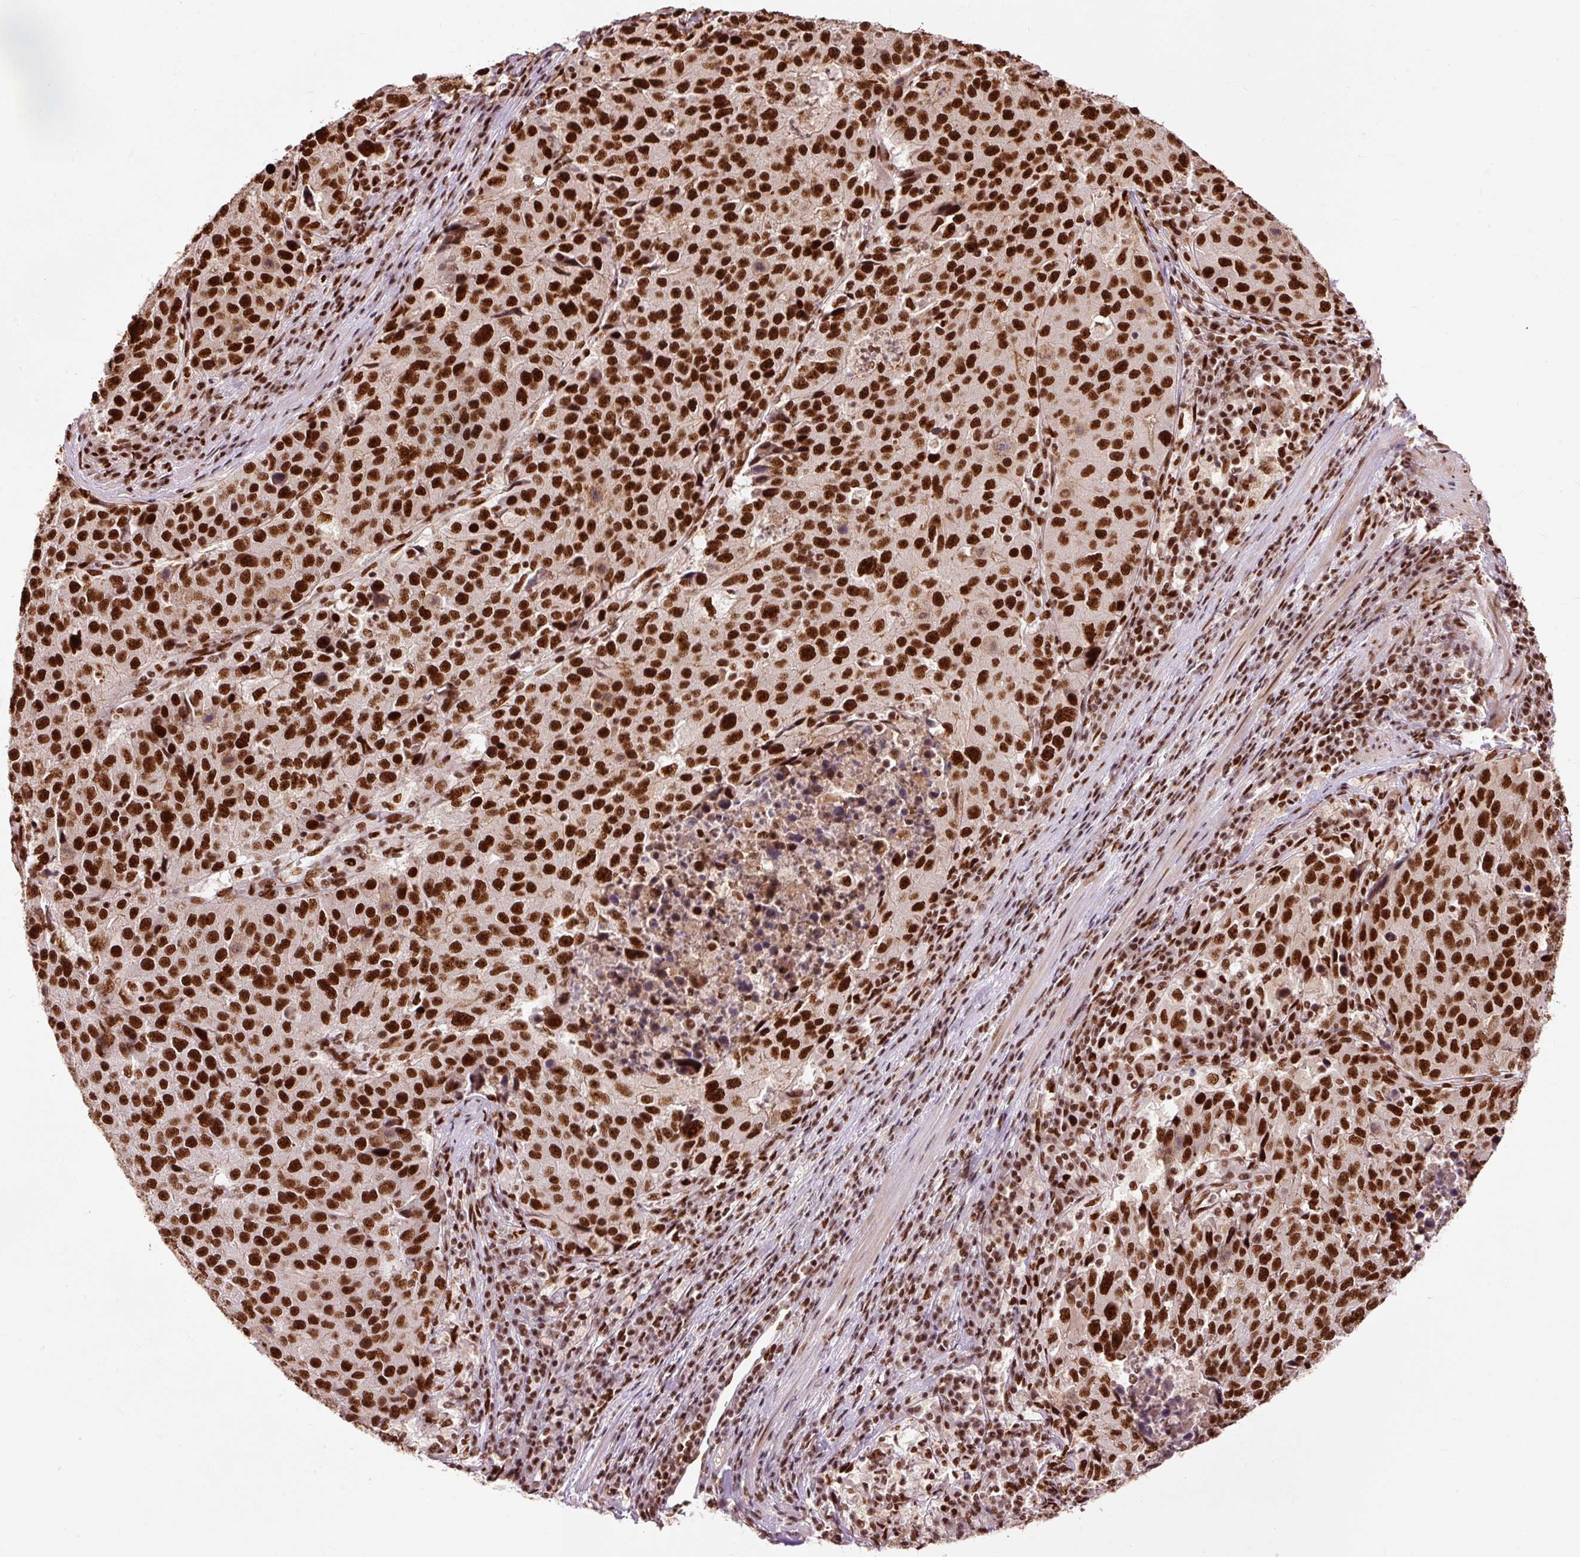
{"staining": {"intensity": "strong", "quantity": ">75%", "location": "nuclear"}, "tissue": "stomach cancer", "cell_type": "Tumor cells", "image_type": "cancer", "snomed": [{"axis": "morphology", "description": "Adenocarcinoma, NOS"}, {"axis": "topography", "description": "Stomach"}], "caption": "High-power microscopy captured an immunohistochemistry micrograph of stomach adenocarcinoma, revealing strong nuclear staining in about >75% of tumor cells.", "gene": "ZBTB44", "patient": {"sex": "male", "age": 71}}